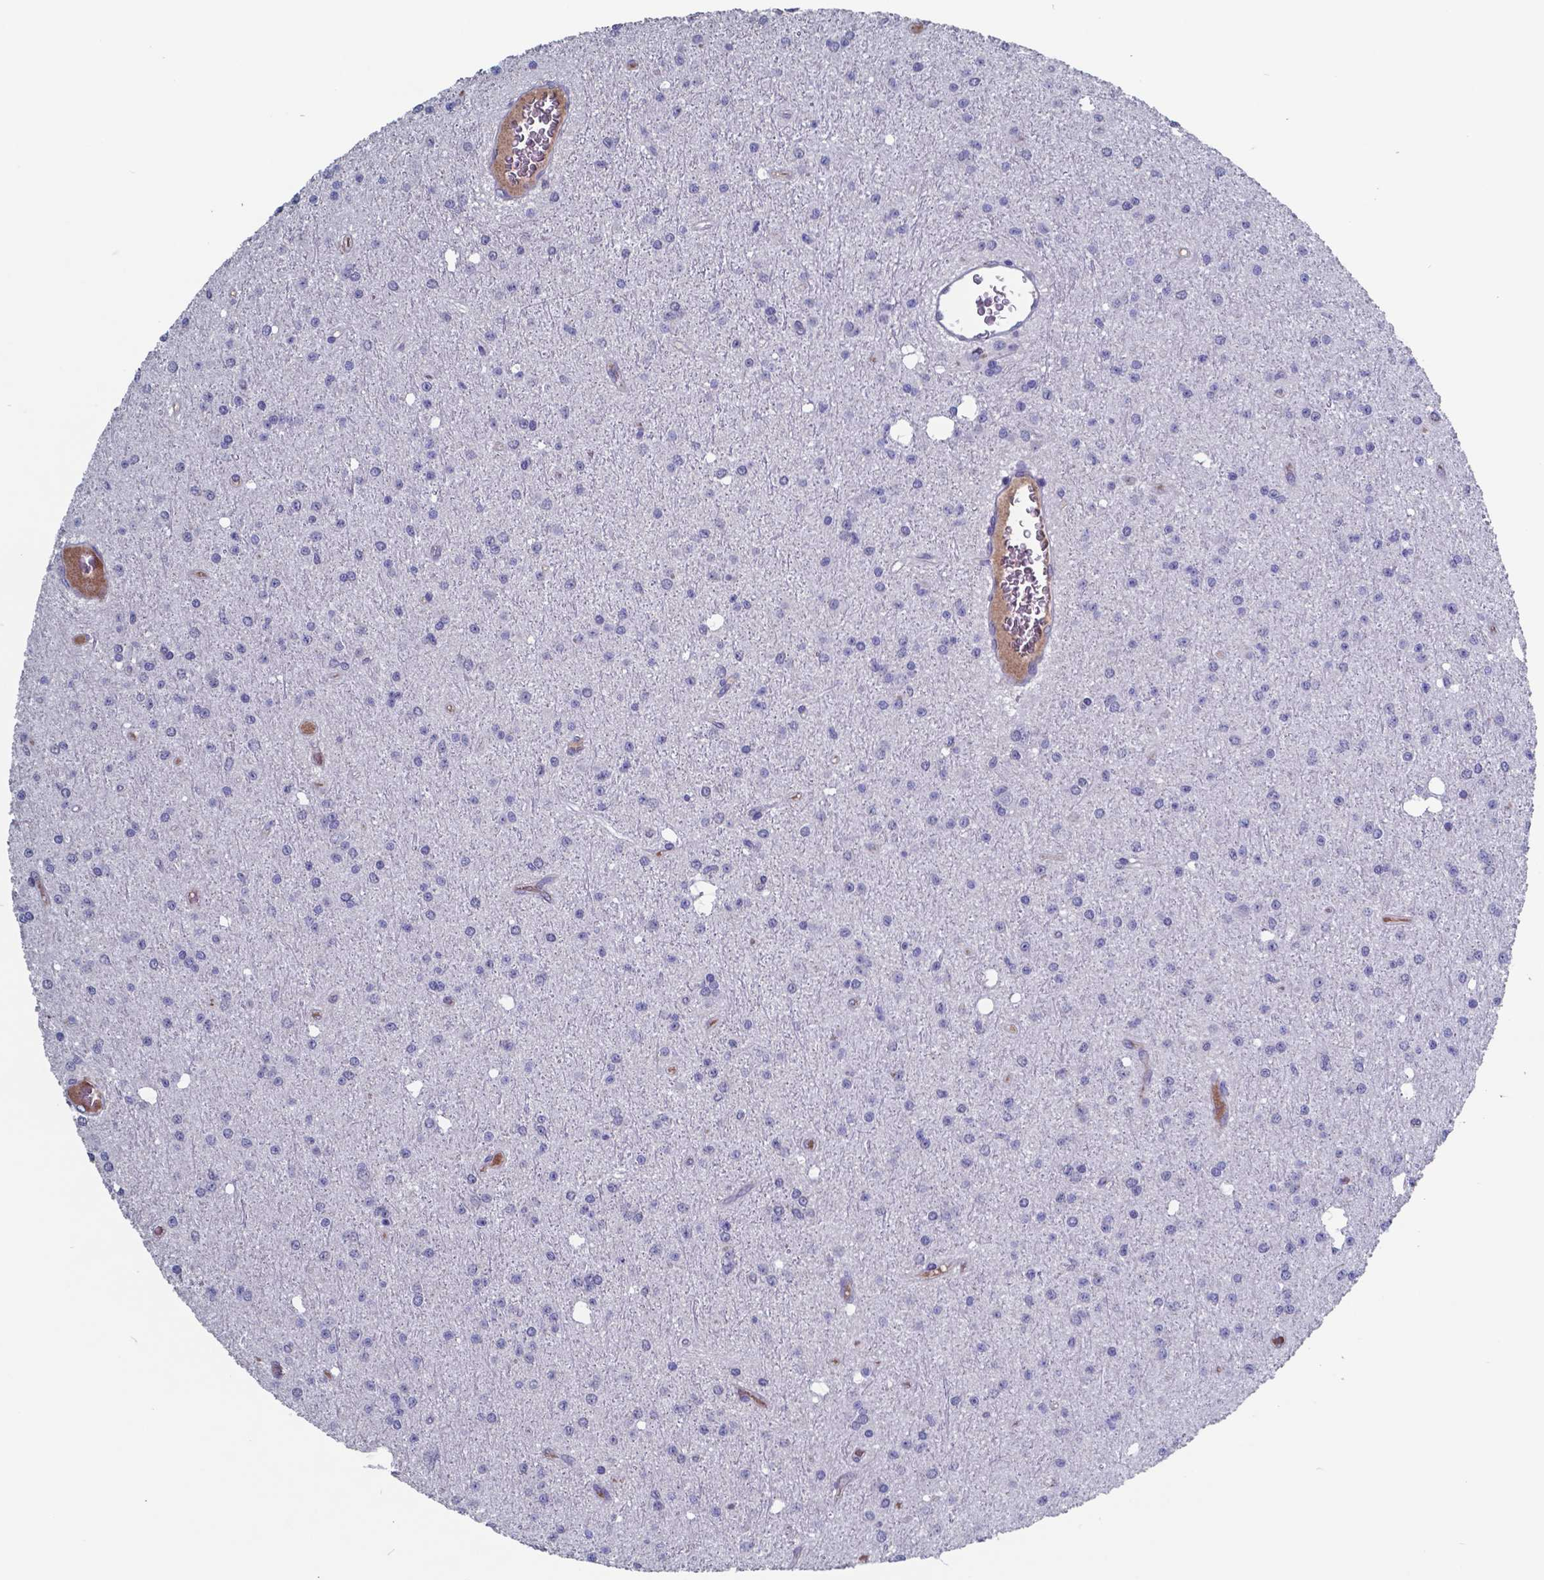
{"staining": {"intensity": "negative", "quantity": "none", "location": "none"}, "tissue": "glioma", "cell_type": "Tumor cells", "image_type": "cancer", "snomed": [{"axis": "morphology", "description": "Glioma, malignant, Low grade"}, {"axis": "topography", "description": "Brain"}], "caption": "This is an immunohistochemistry micrograph of malignant glioma (low-grade). There is no staining in tumor cells.", "gene": "TTR", "patient": {"sex": "male", "age": 27}}